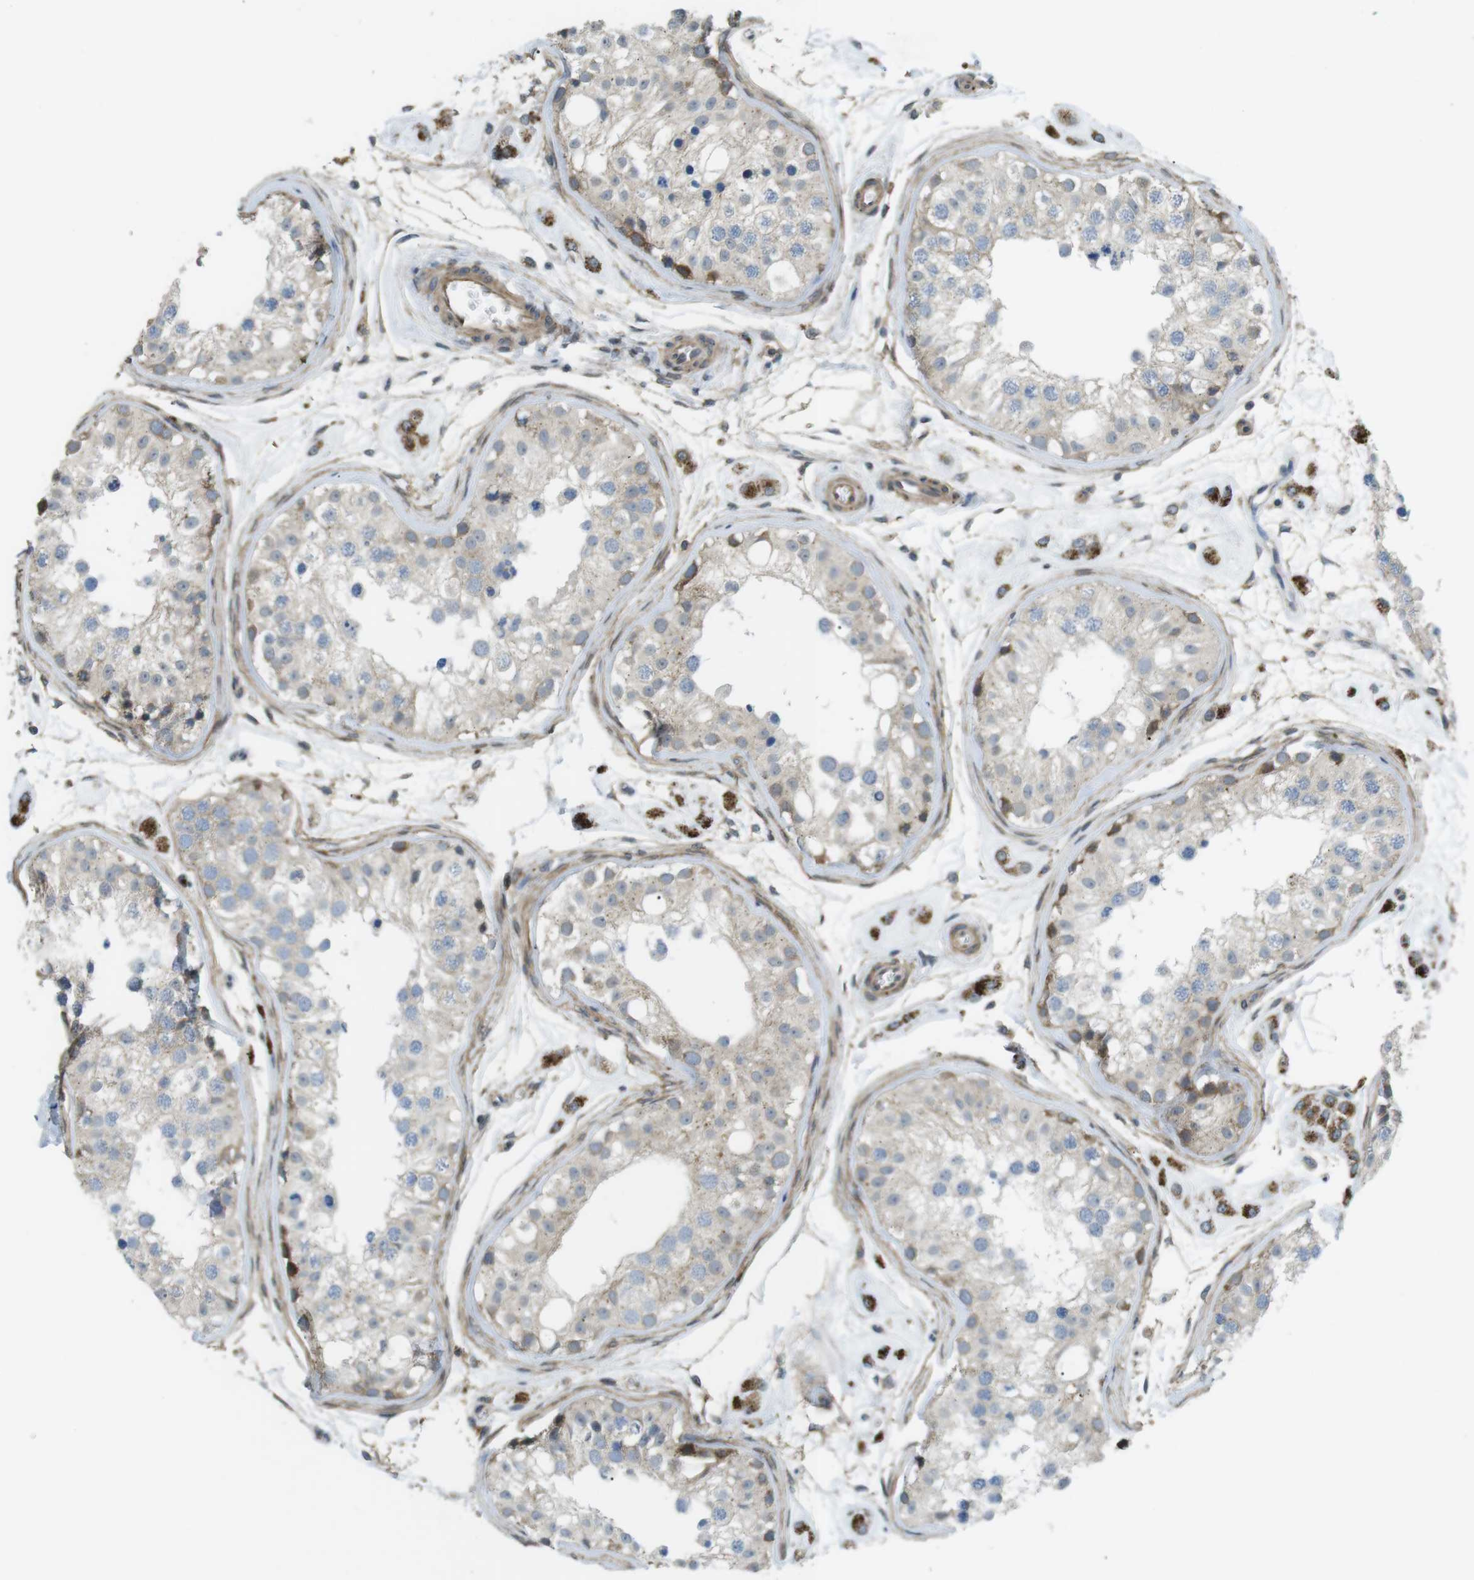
{"staining": {"intensity": "weak", "quantity": "25%-75%", "location": "cytoplasmic/membranous"}, "tissue": "testis", "cell_type": "Cells in seminiferous ducts", "image_type": "normal", "snomed": [{"axis": "morphology", "description": "Normal tissue, NOS"}, {"axis": "morphology", "description": "Adenocarcinoma, metastatic, NOS"}, {"axis": "topography", "description": "Testis"}], "caption": "This micrograph displays benign testis stained with immunohistochemistry (IHC) to label a protein in brown. The cytoplasmic/membranous of cells in seminiferous ducts show weak positivity for the protein. Nuclei are counter-stained blue.", "gene": "KANK2", "patient": {"sex": "male", "age": 26}}